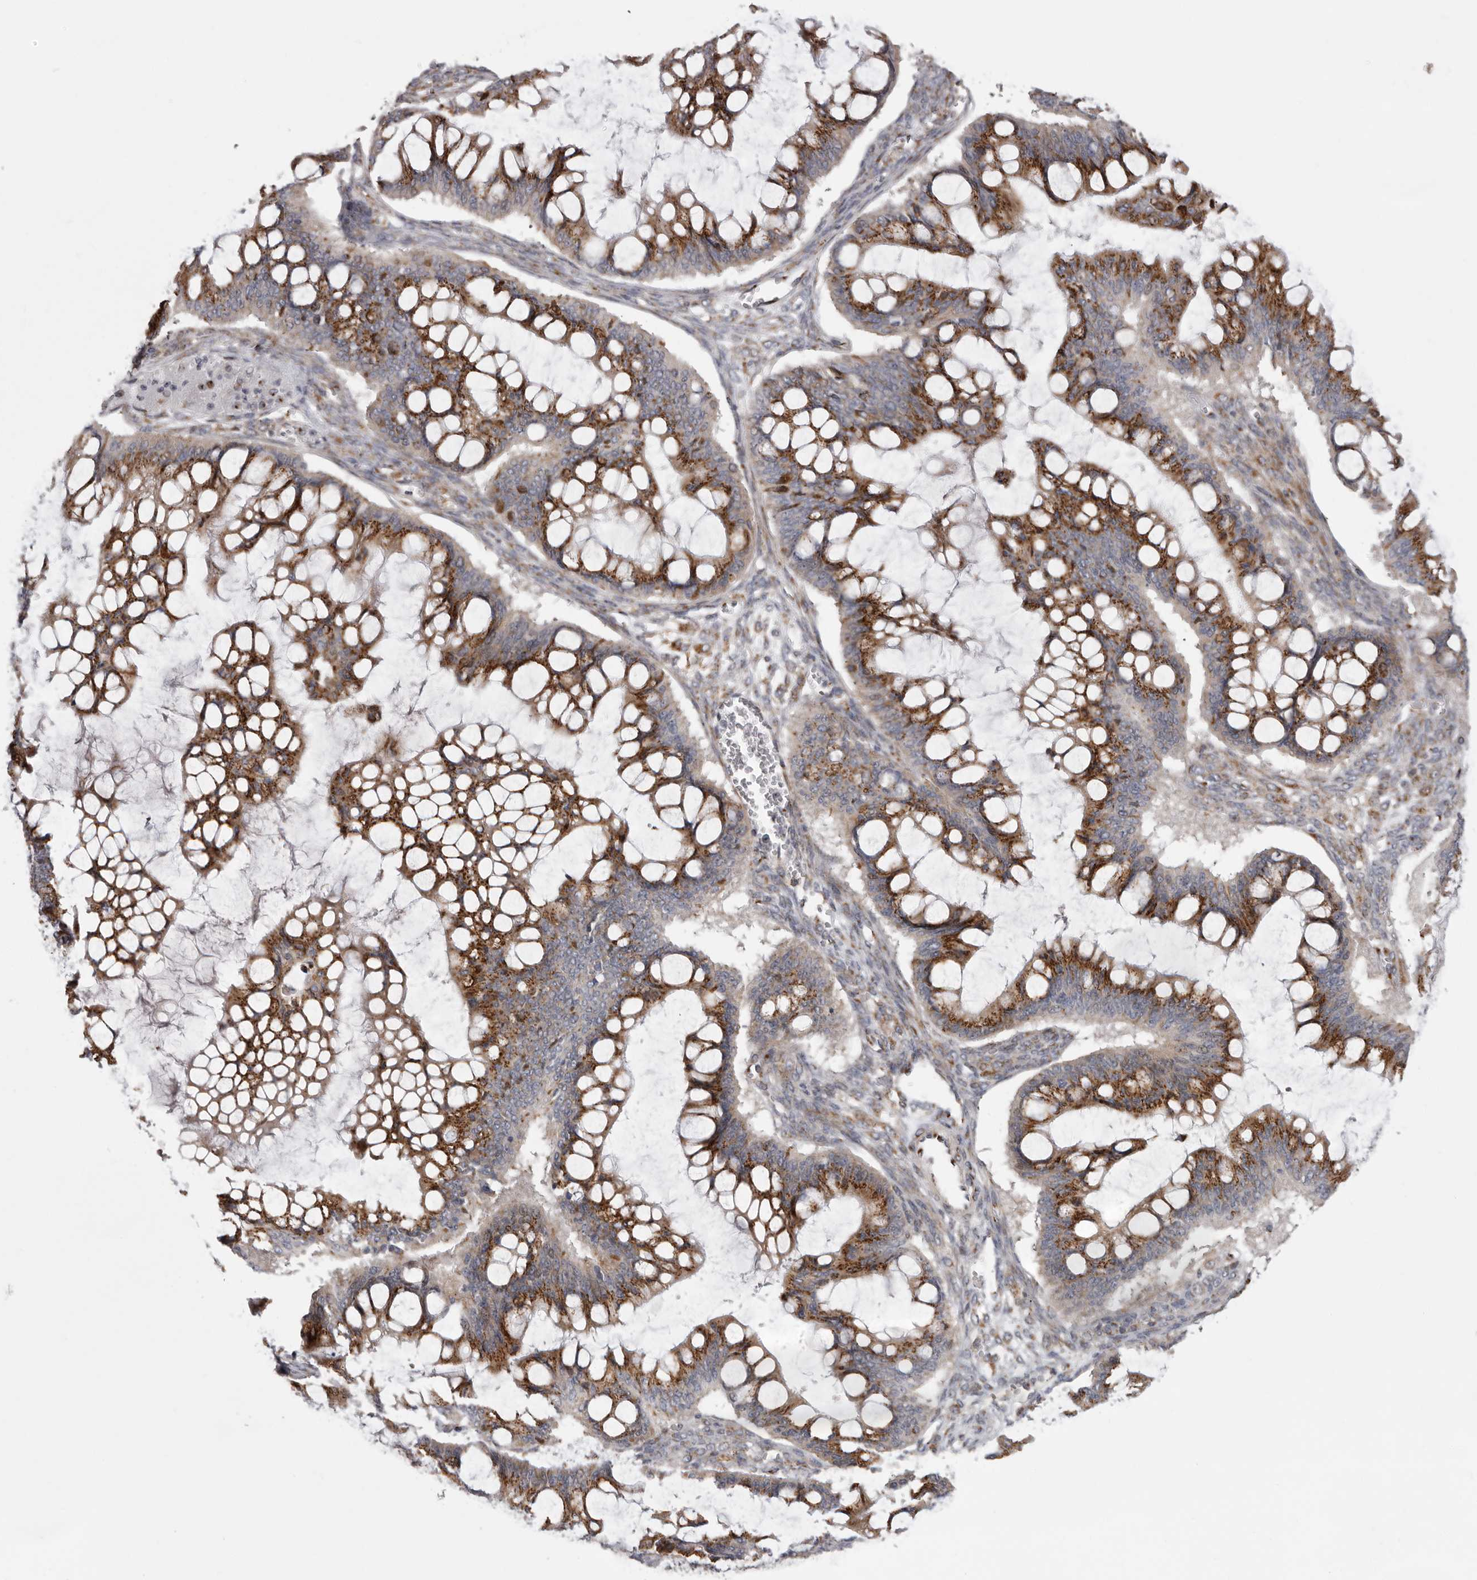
{"staining": {"intensity": "moderate", "quantity": ">75%", "location": "cytoplasmic/membranous"}, "tissue": "ovarian cancer", "cell_type": "Tumor cells", "image_type": "cancer", "snomed": [{"axis": "morphology", "description": "Cystadenocarcinoma, mucinous, NOS"}, {"axis": "topography", "description": "Ovary"}], "caption": "The micrograph reveals immunohistochemical staining of ovarian cancer (mucinous cystadenocarcinoma). There is moderate cytoplasmic/membranous expression is seen in approximately >75% of tumor cells.", "gene": "WDR47", "patient": {"sex": "female", "age": 73}}